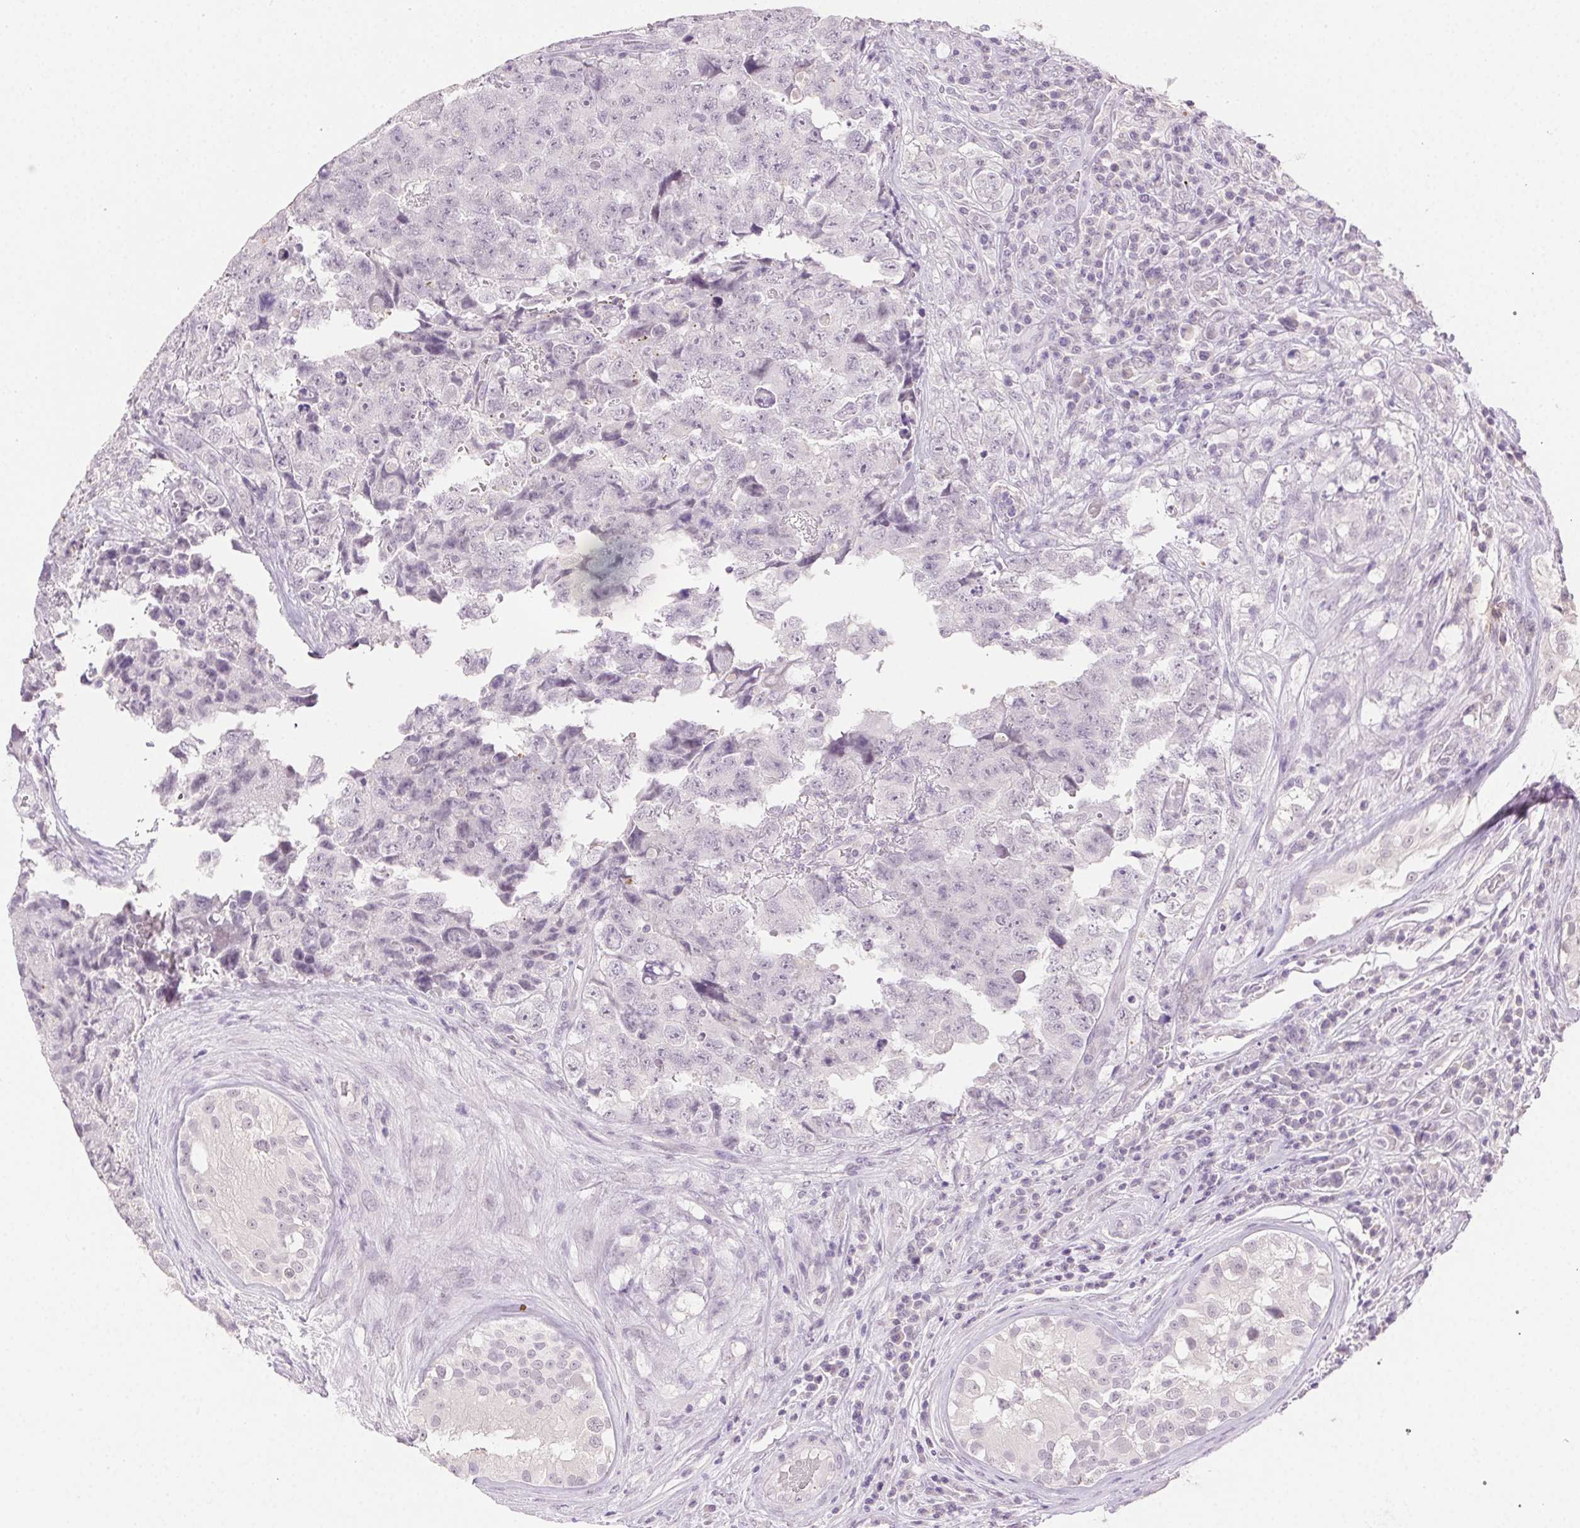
{"staining": {"intensity": "negative", "quantity": "none", "location": "none"}, "tissue": "testis cancer", "cell_type": "Tumor cells", "image_type": "cancer", "snomed": [{"axis": "morphology", "description": "Carcinoma, Embryonal, NOS"}, {"axis": "topography", "description": "Testis"}], "caption": "The histopathology image shows no staining of tumor cells in testis embryonal carcinoma. (DAB (3,3'-diaminobenzidine) IHC with hematoxylin counter stain).", "gene": "CLDN10", "patient": {"sex": "male", "age": 18}}